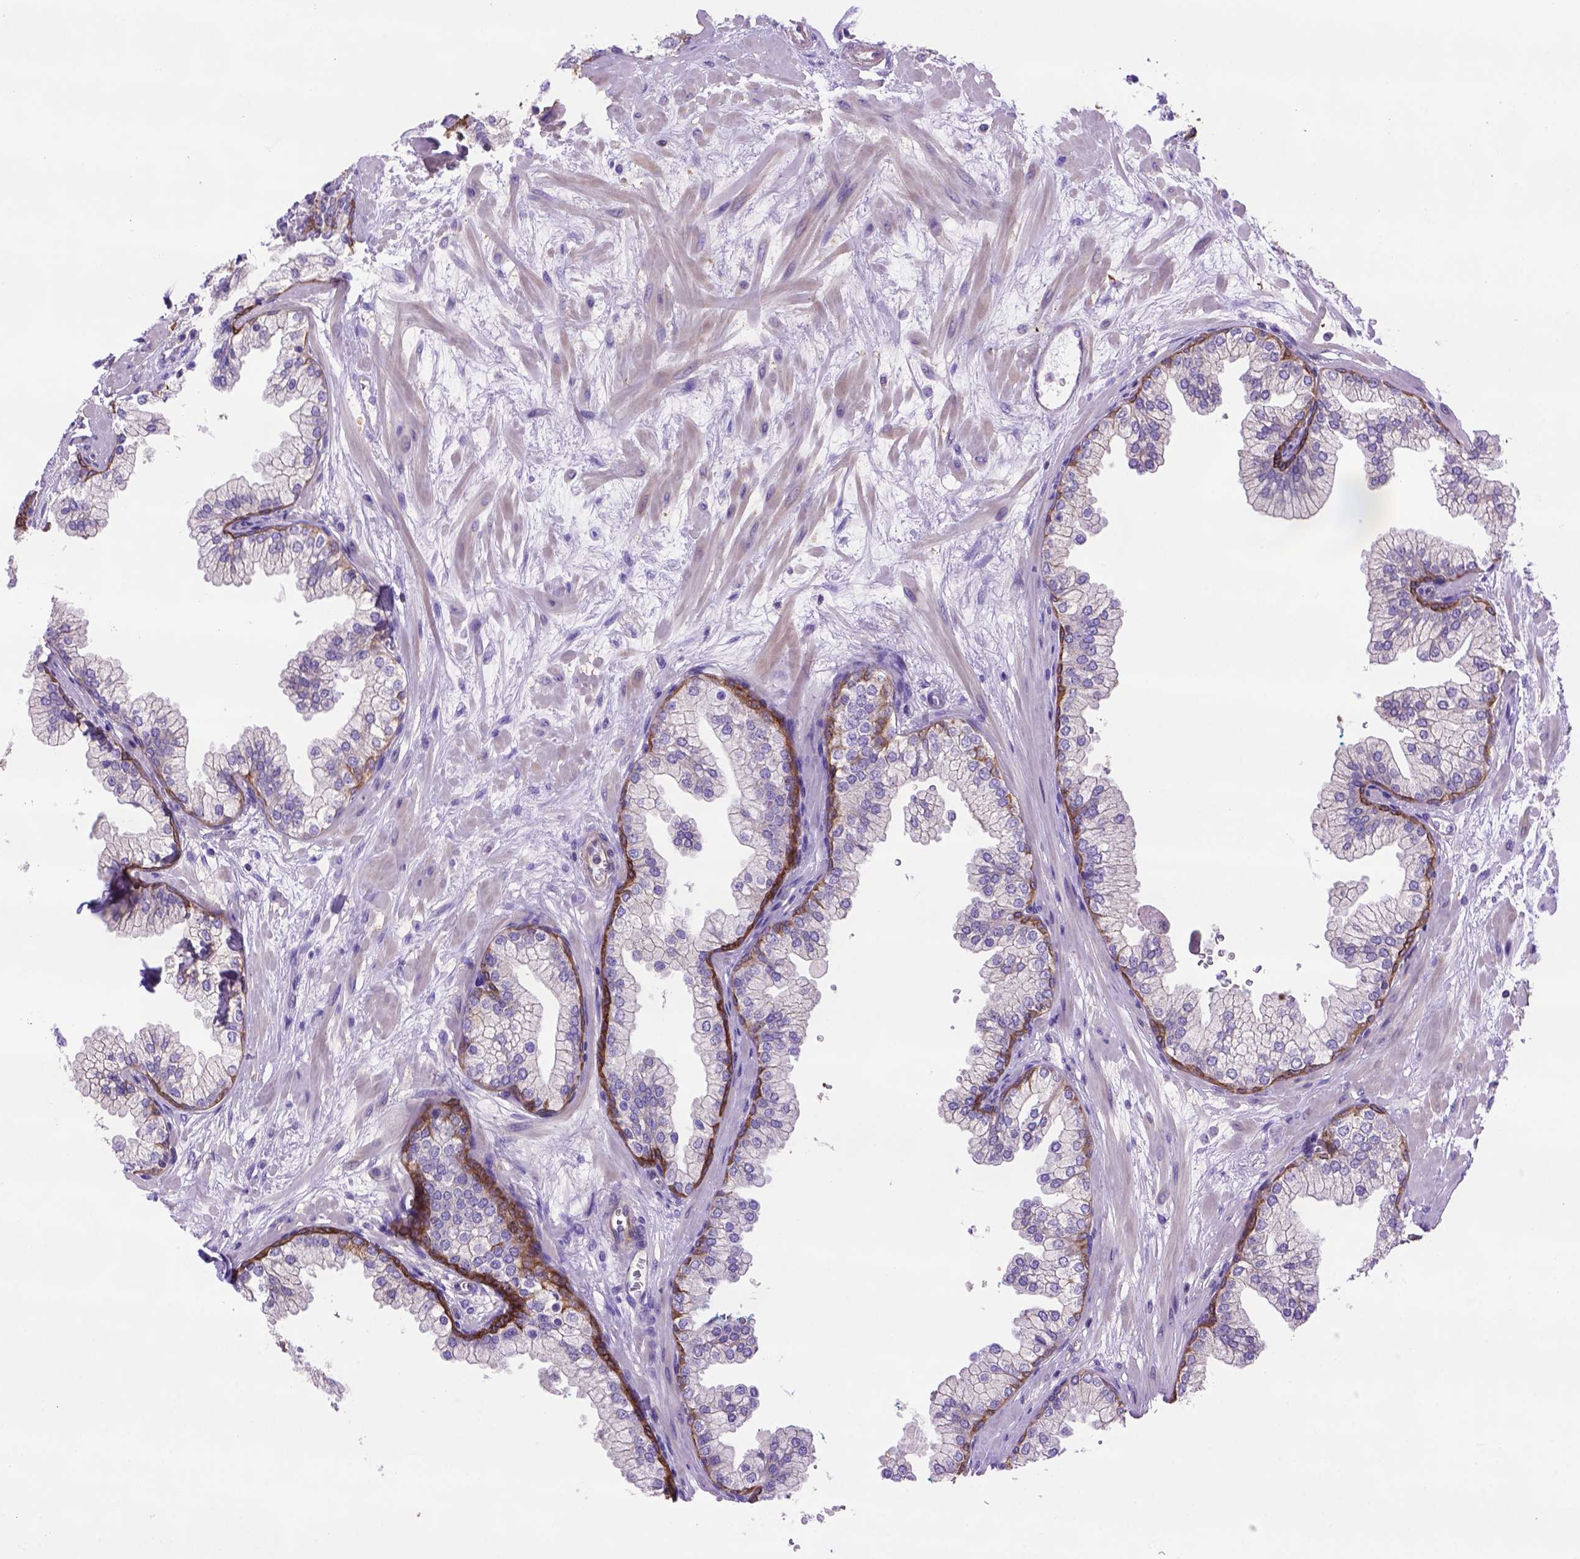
{"staining": {"intensity": "strong", "quantity": "<25%", "location": "cytoplasmic/membranous"}, "tissue": "prostate", "cell_type": "Glandular cells", "image_type": "normal", "snomed": [{"axis": "morphology", "description": "Normal tissue, NOS"}, {"axis": "topography", "description": "Prostate"}, {"axis": "topography", "description": "Peripheral nerve tissue"}], "caption": "Prostate stained with IHC exhibits strong cytoplasmic/membranous positivity in about <25% of glandular cells. (Brightfield microscopy of DAB IHC at high magnification).", "gene": "PEX12", "patient": {"sex": "male", "age": 61}}